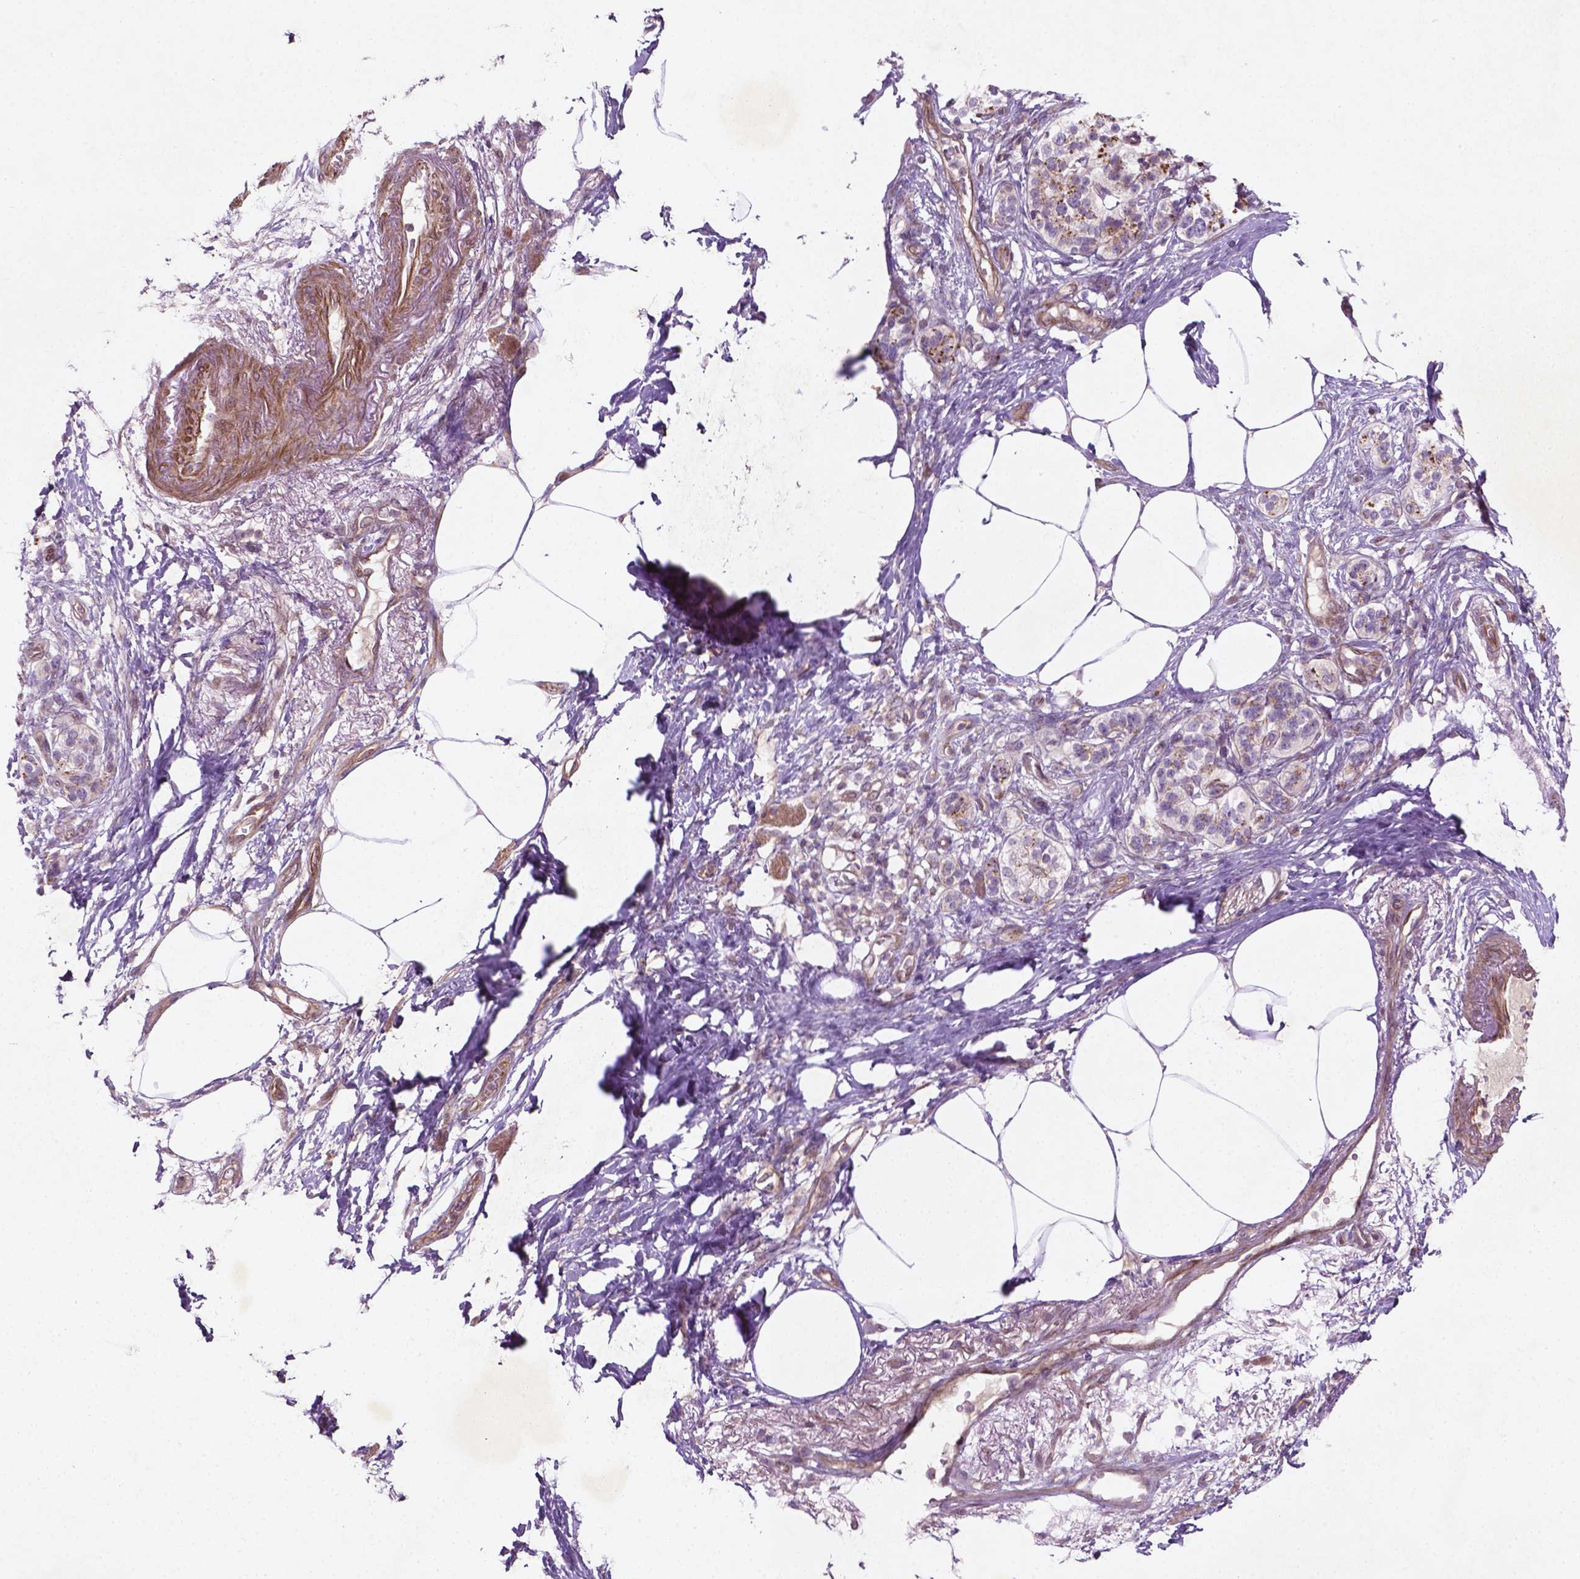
{"staining": {"intensity": "negative", "quantity": "none", "location": "none"}, "tissue": "pancreatic cancer", "cell_type": "Tumor cells", "image_type": "cancer", "snomed": [{"axis": "morphology", "description": "Adenocarcinoma, NOS"}, {"axis": "topography", "description": "Pancreas"}], "caption": "Immunohistochemistry micrograph of neoplastic tissue: human adenocarcinoma (pancreatic) stained with DAB exhibits no significant protein expression in tumor cells. The staining was performed using DAB to visualize the protein expression in brown, while the nuclei were stained in blue with hematoxylin (Magnification: 20x).", "gene": "TCHP", "patient": {"sex": "female", "age": 72}}